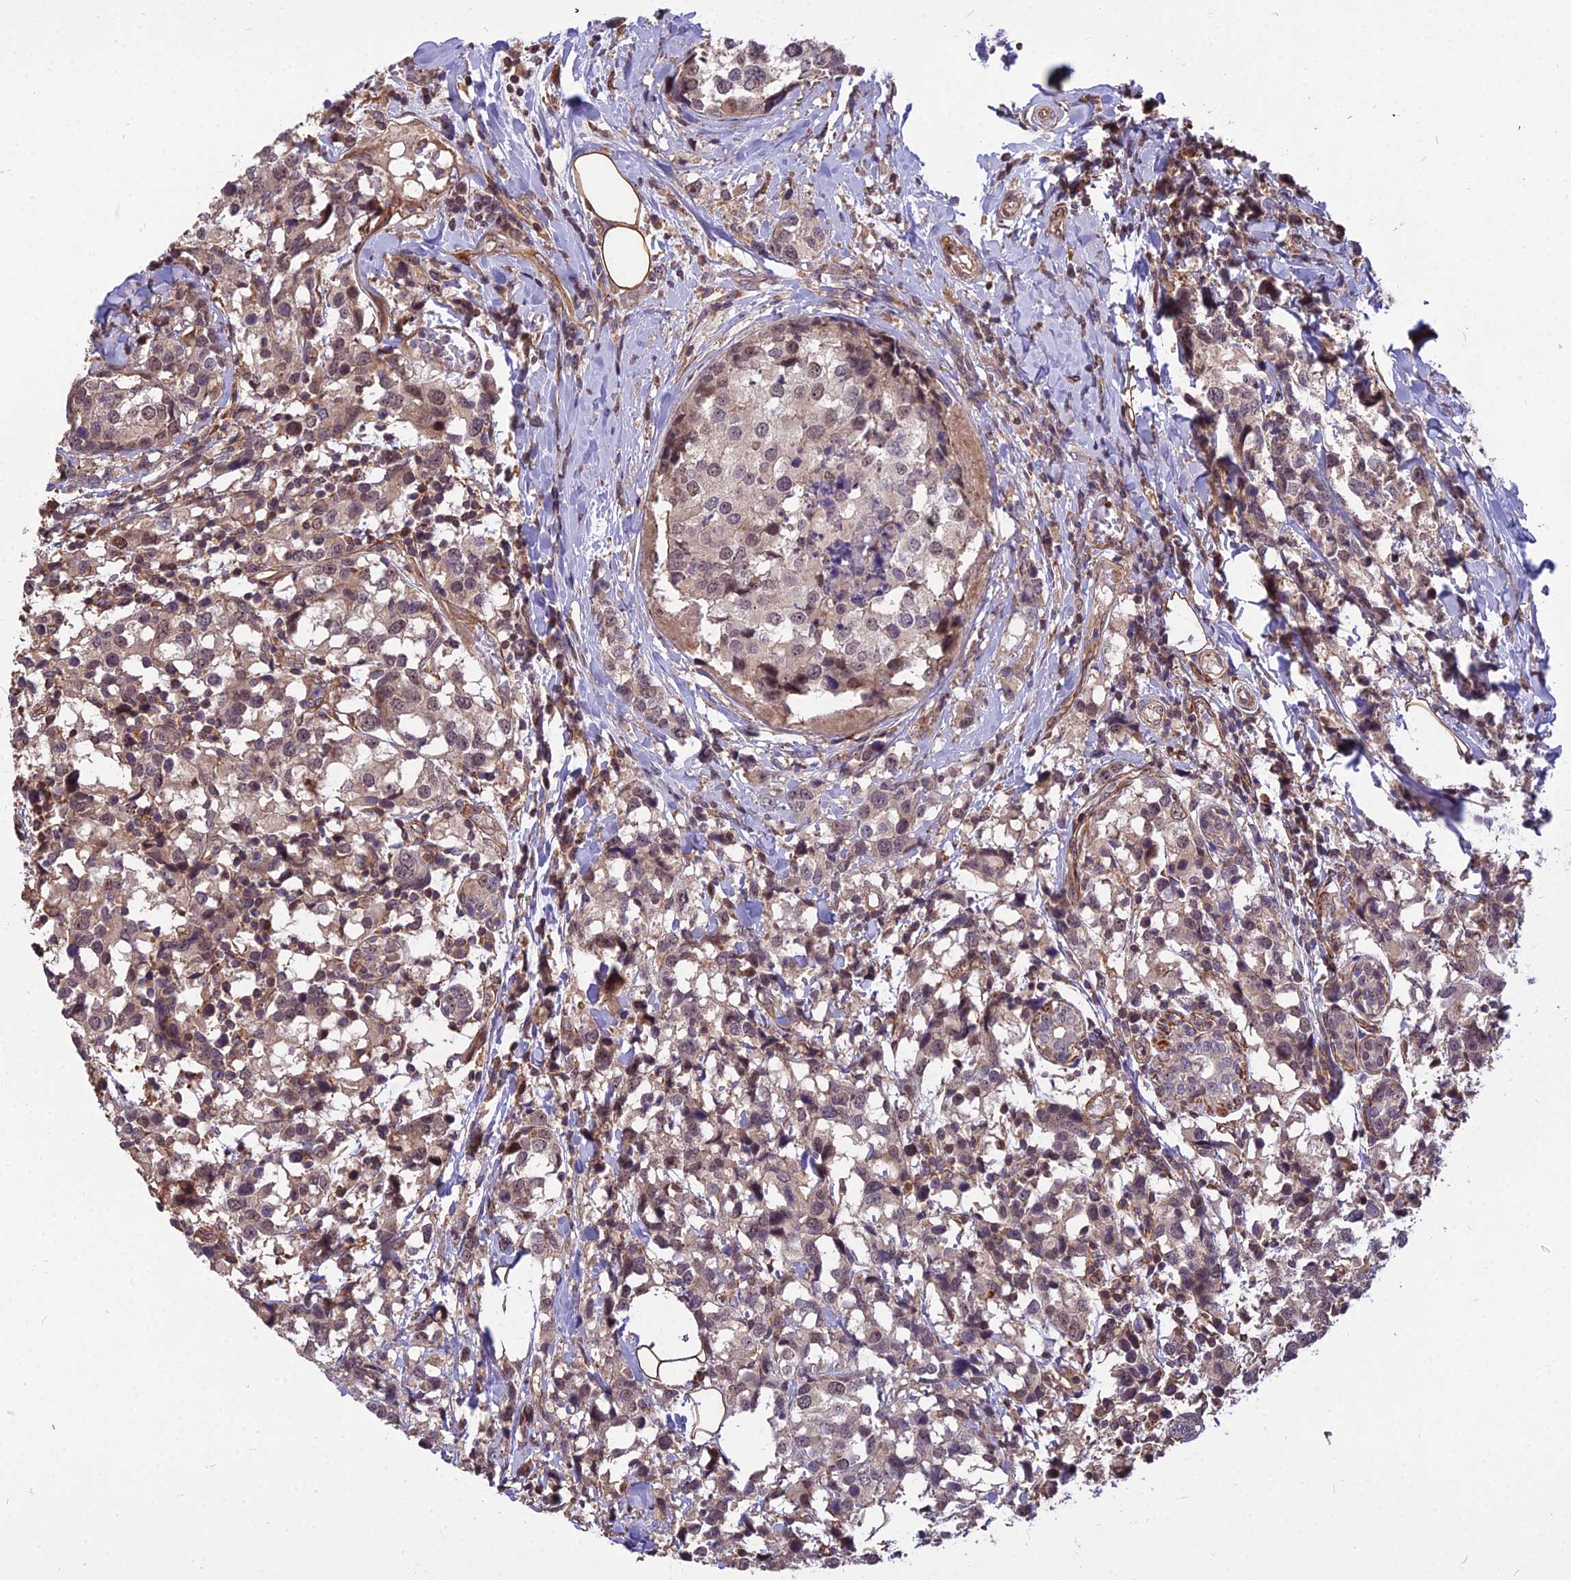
{"staining": {"intensity": "weak", "quantity": "25%-75%", "location": "cytoplasmic/membranous,nuclear"}, "tissue": "breast cancer", "cell_type": "Tumor cells", "image_type": "cancer", "snomed": [{"axis": "morphology", "description": "Lobular carcinoma"}, {"axis": "topography", "description": "Breast"}], "caption": "Immunohistochemistry photomicrograph of neoplastic tissue: human breast lobular carcinoma stained using immunohistochemistry (IHC) displays low levels of weak protein expression localized specifically in the cytoplasmic/membranous and nuclear of tumor cells, appearing as a cytoplasmic/membranous and nuclear brown color.", "gene": "TCEA3", "patient": {"sex": "female", "age": 59}}